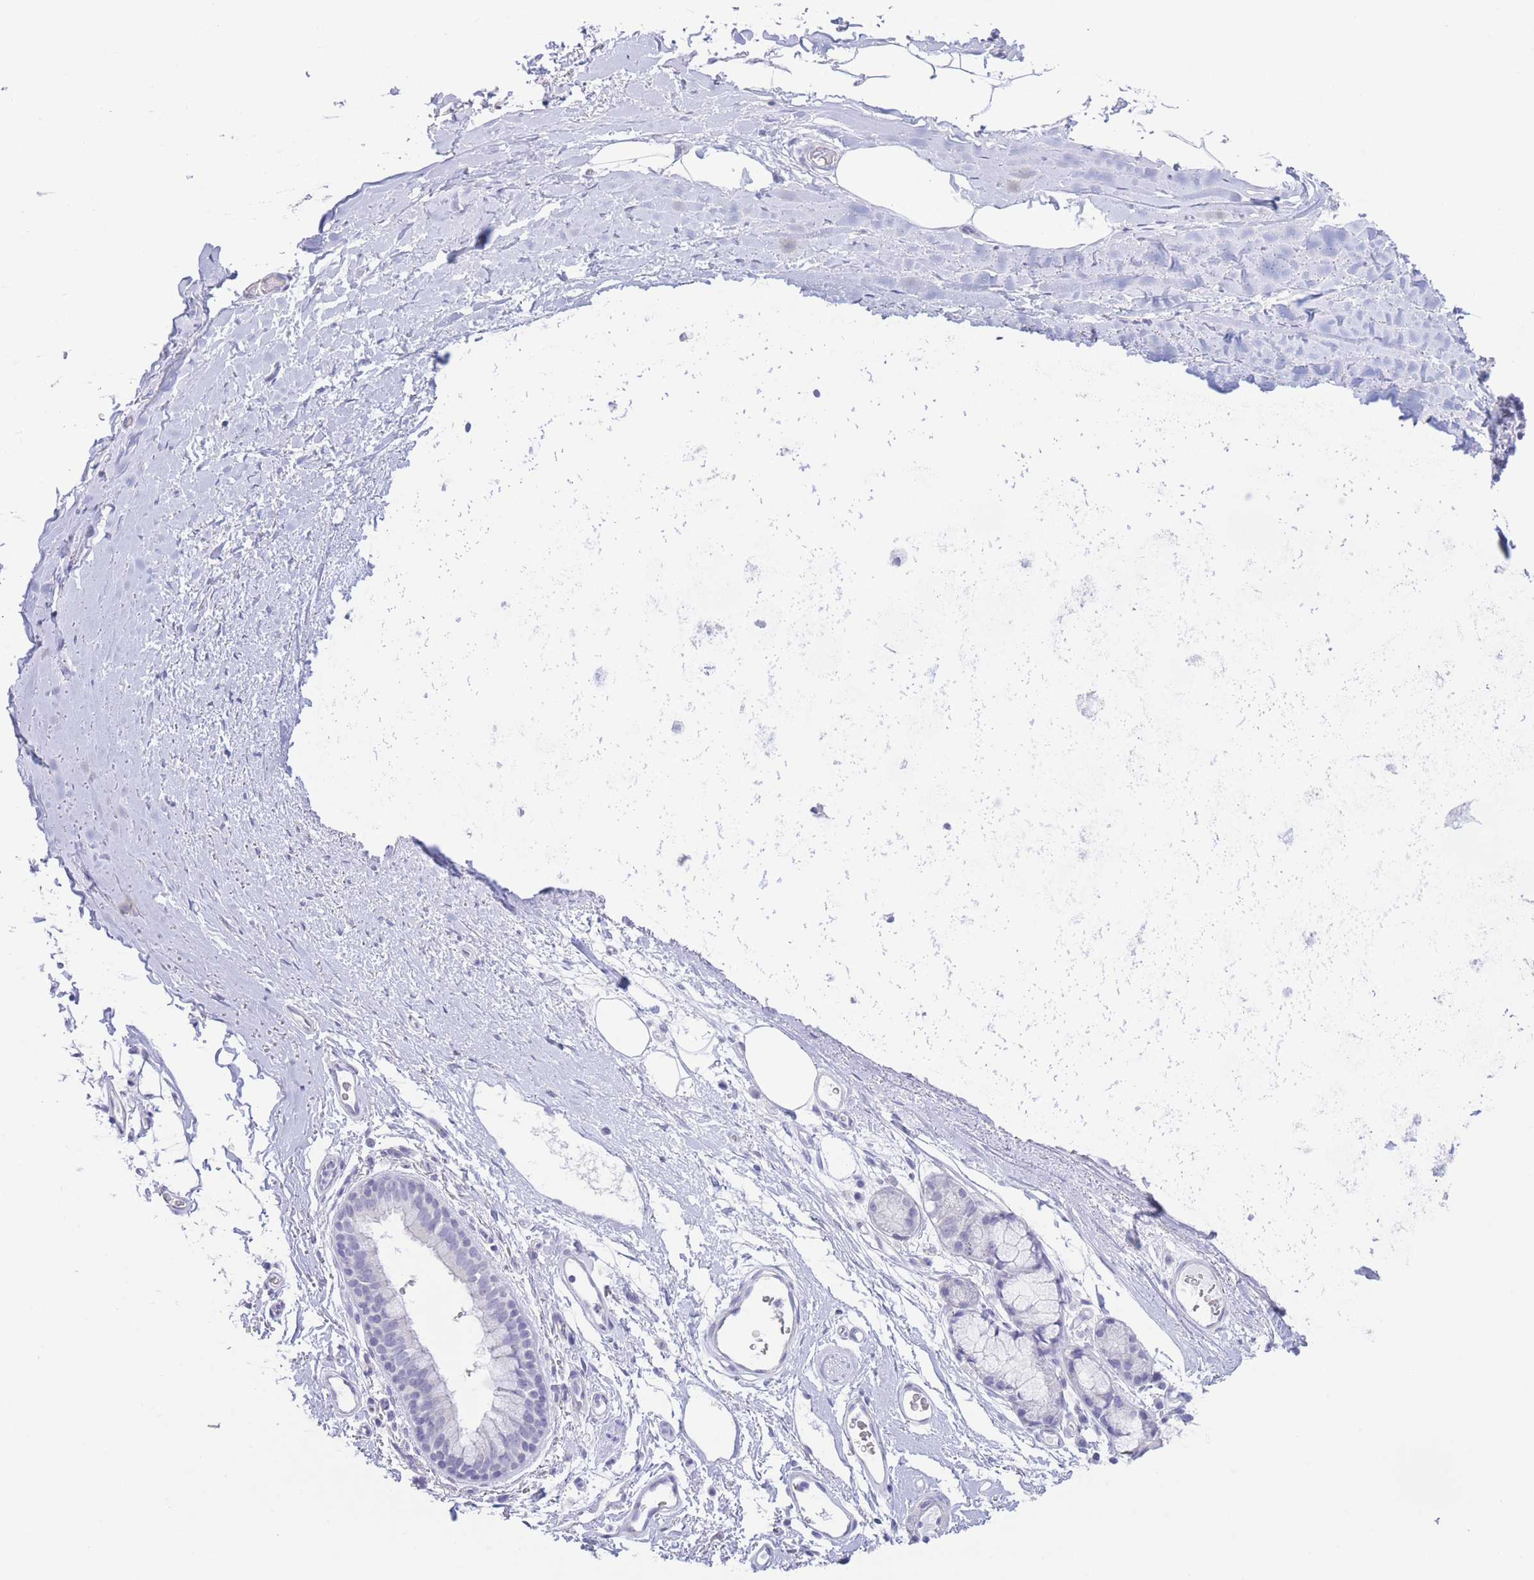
{"staining": {"intensity": "negative", "quantity": "none", "location": "none"}, "tissue": "adipose tissue", "cell_type": "Adipocytes", "image_type": "normal", "snomed": [{"axis": "morphology", "description": "Normal tissue, NOS"}, {"axis": "topography", "description": "Cartilage tissue"}, {"axis": "topography", "description": "Bronchus"}], "caption": "Immunohistochemical staining of normal adipose tissue reveals no significant positivity in adipocytes.", "gene": "PKLR", "patient": {"sex": "female", "age": 72}}